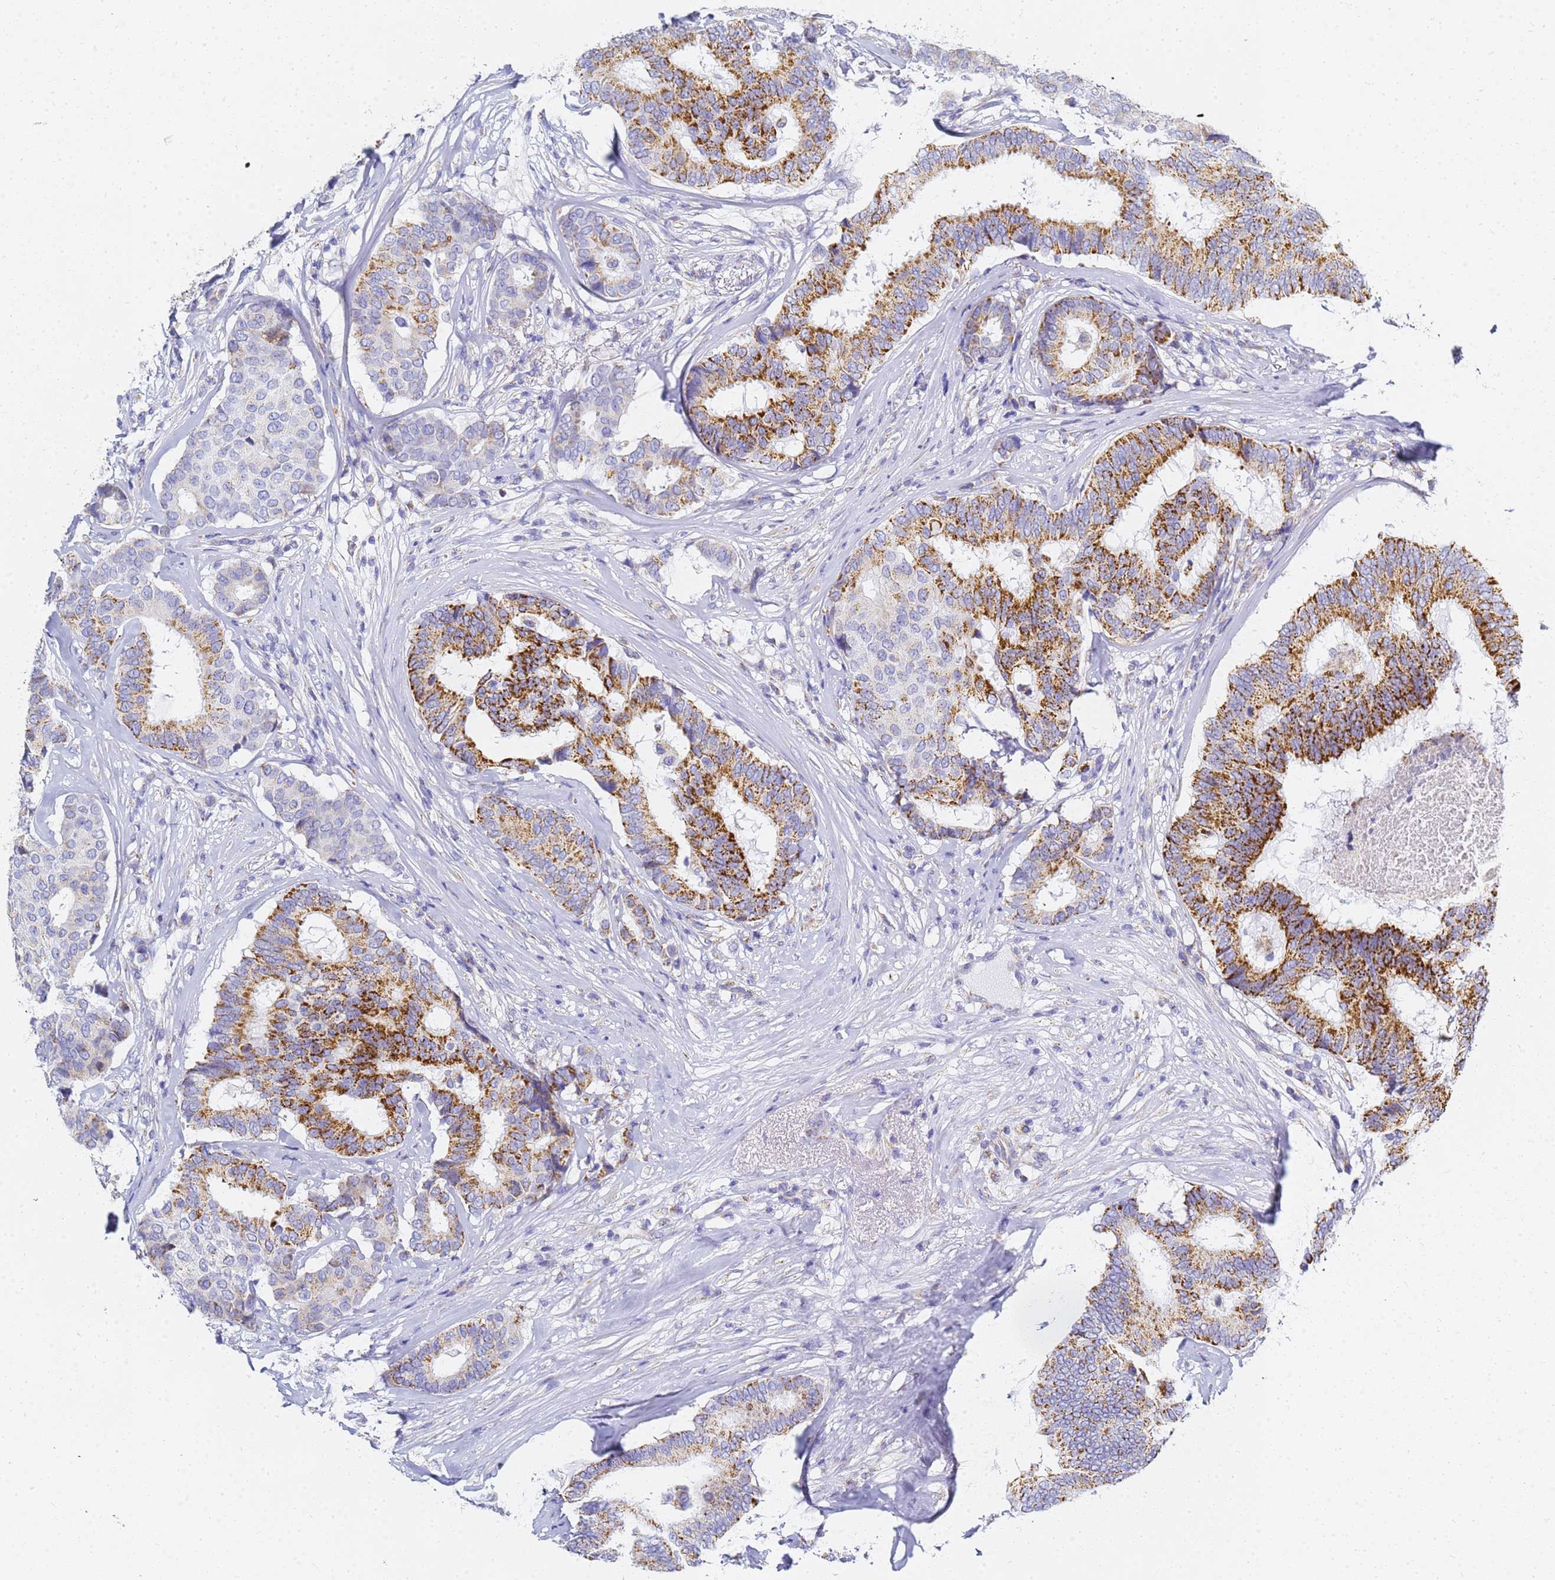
{"staining": {"intensity": "strong", "quantity": "25%-75%", "location": "cytoplasmic/membranous"}, "tissue": "breast cancer", "cell_type": "Tumor cells", "image_type": "cancer", "snomed": [{"axis": "morphology", "description": "Duct carcinoma"}, {"axis": "topography", "description": "Breast"}], "caption": "Immunohistochemical staining of human breast invasive ductal carcinoma reveals high levels of strong cytoplasmic/membranous protein expression in about 25%-75% of tumor cells.", "gene": "CNIH4", "patient": {"sex": "female", "age": 75}}